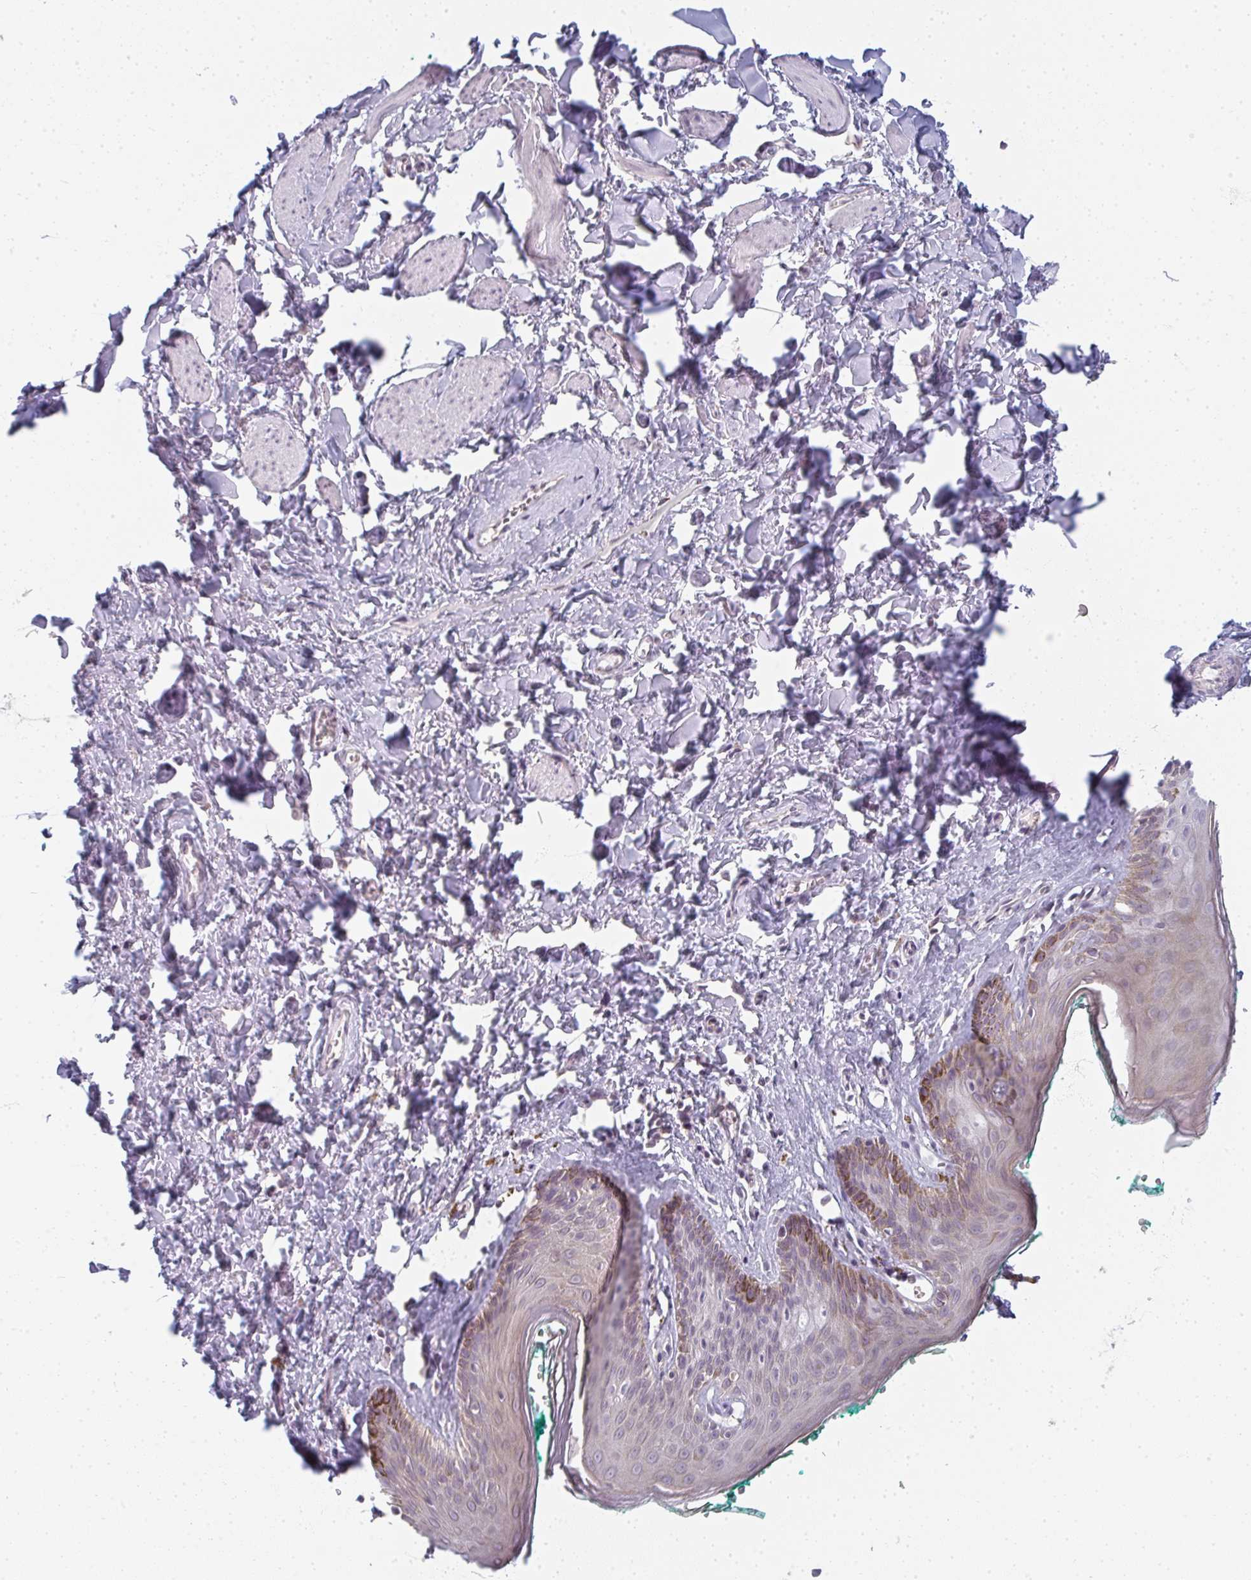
{"staining": {"intensity": "moderate", "quantity": "<25%", "location": "cytoplasmic/membranous"}, "tissue": "skin", "cell_type": "Epidermal cells", "image_type": "normal", "snomed": [{"axis": "morphology", "description": "Normal tissue, NOS"}, {"axis": "topography", "description": "Vulva"}, {"axis": "topography", "description": "Peripheral nerve tissue"}], "caption": "Moderate cytoplasmic/membranous protein staining is identified in approximately <25% of epidermal cells in skin.", "gene": "RBBP6", "patient": {"sex": "female", "age": 66}}